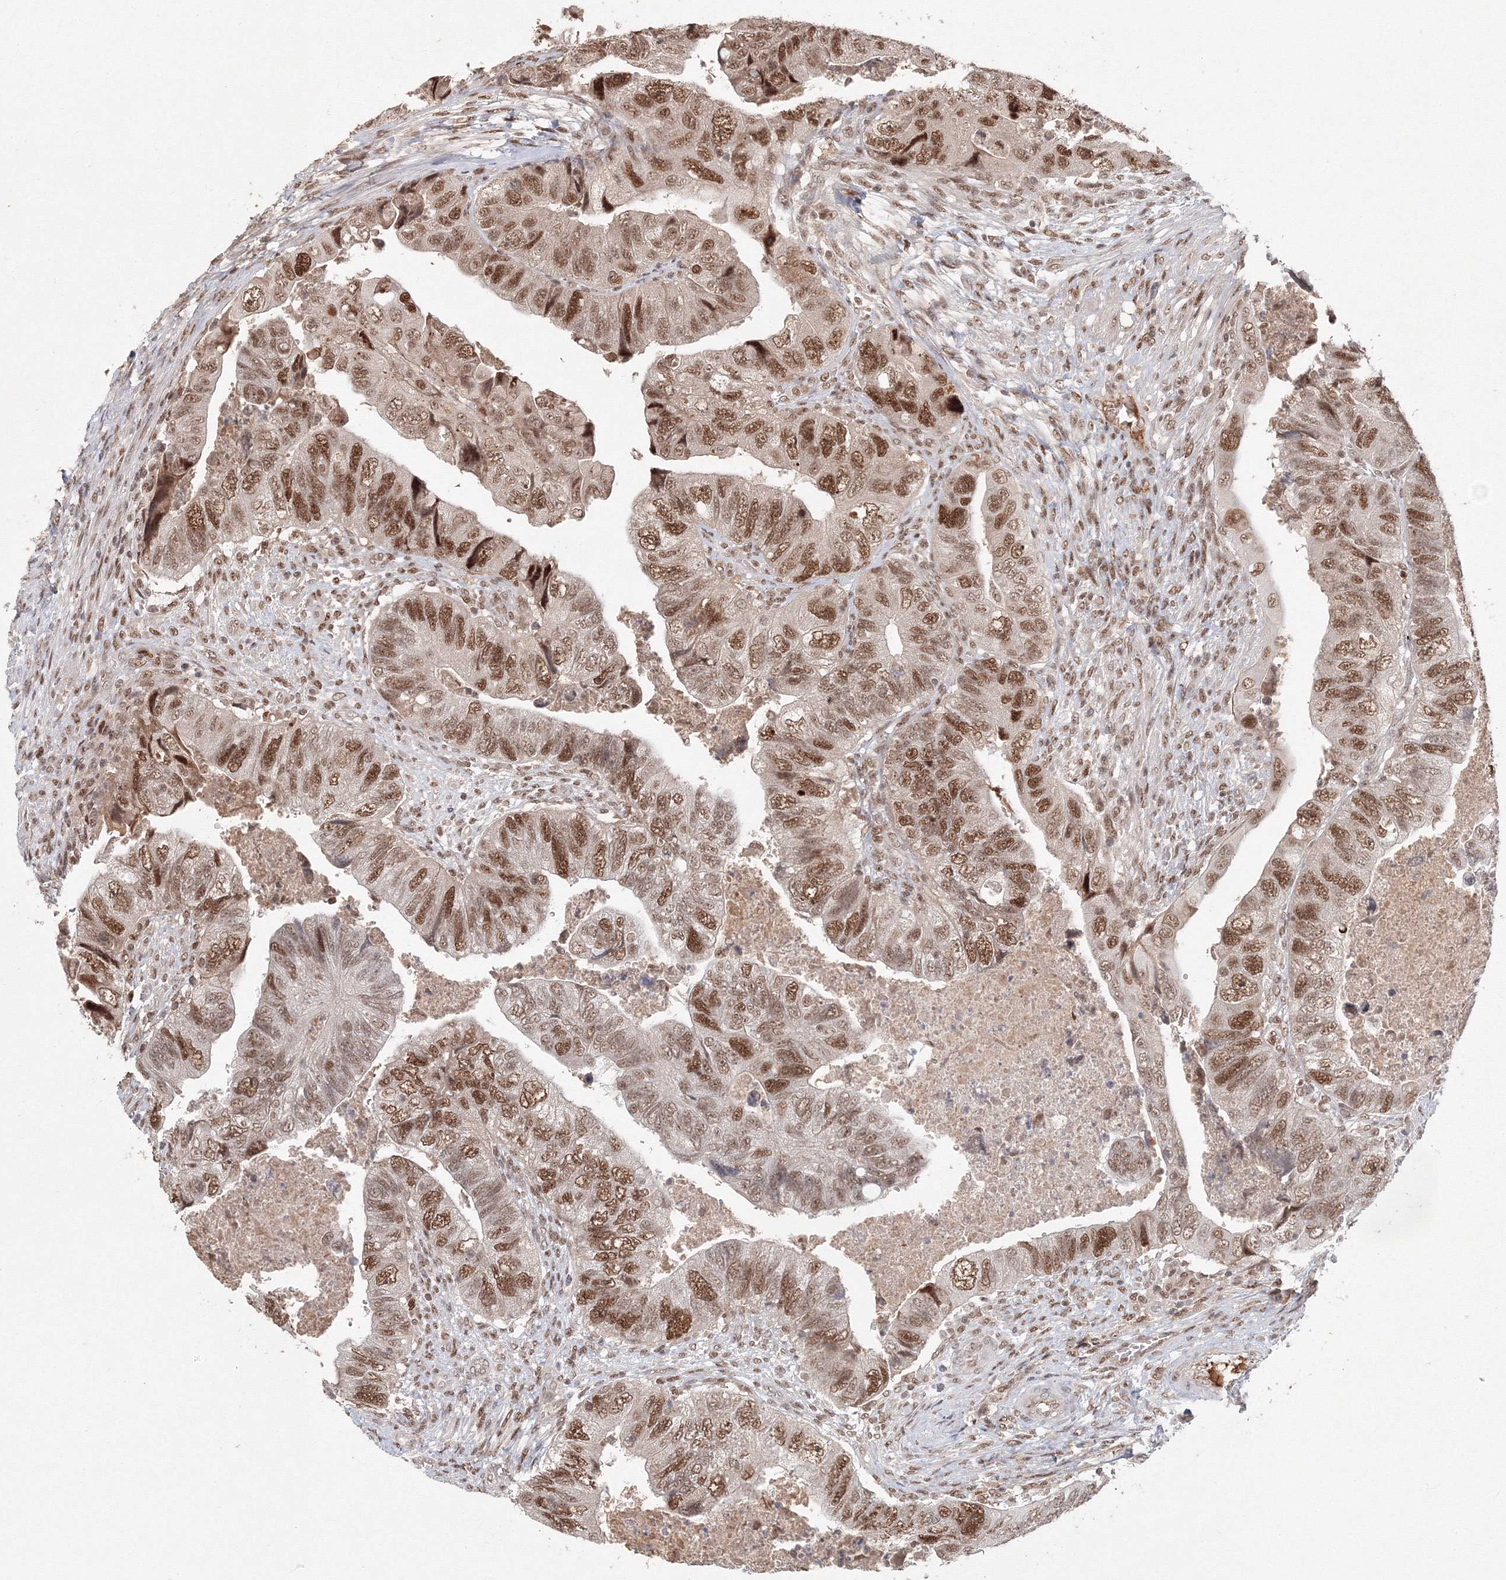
{"staining": {"intensity": "strong", "quantity": ">75%", "location": "nuclear"}, "tissue": "colorectal cancer", "cell_type": "Tumor cells", "image_type": "cancer", "snomed": [{"axis": "morphology", "description": "Adenocarcinoma, NOS"}, {"axis": "topography", "description": "Rectum"}], "caption": "Immunohistochemistry (IHC) of colorectal cancer exhibits high levels of strong nuclear positivity in approximately >75% of tumor cells. The staining was performed using DAB, with brown indicating positive protein expression. Nuclei are stained blue with hematoxylin.", "gene": "IWS1", "patient": {"sex": "male", "age": 63}}